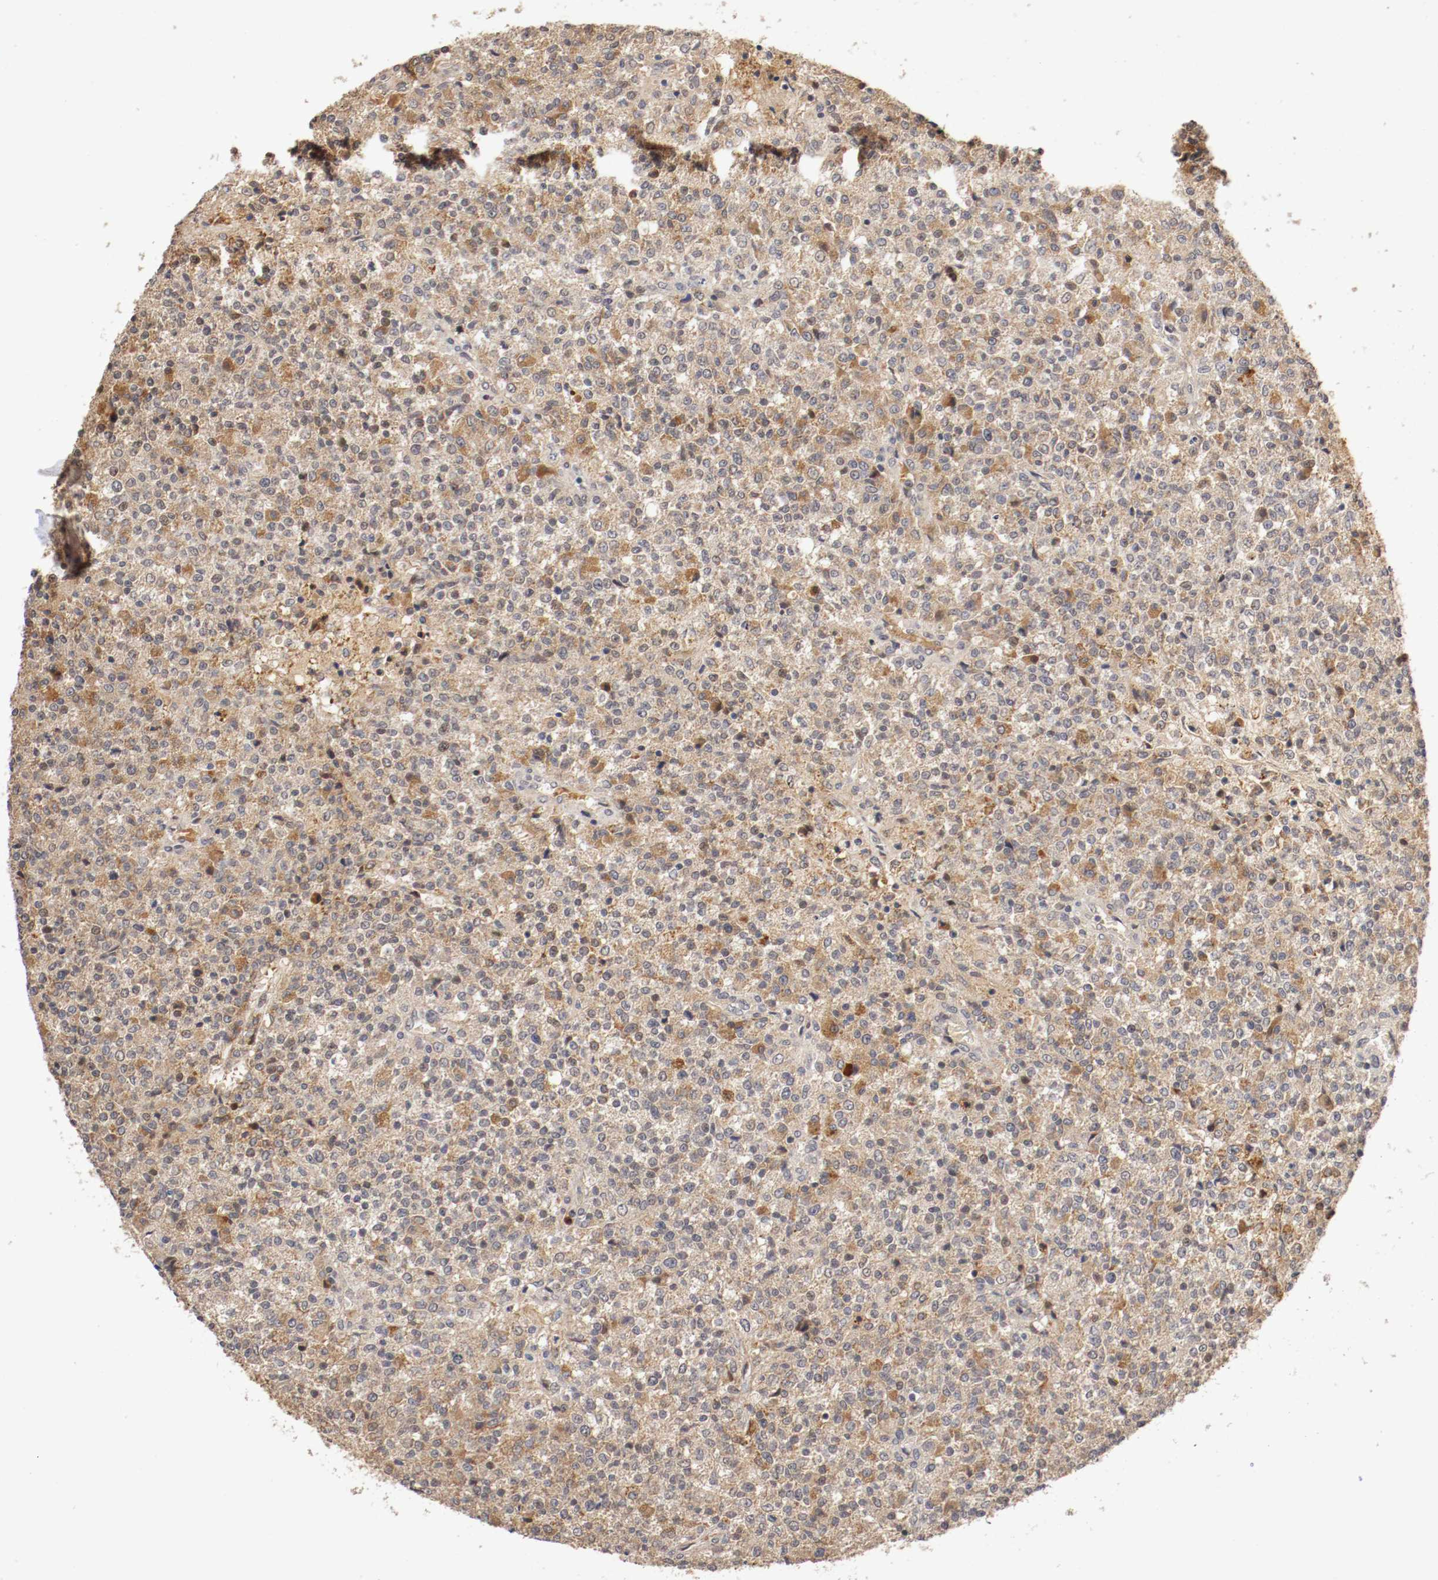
{"staining": {"intensity": "moderate", "quantity": ">75%", "location": "cytoplasmic/membranous"}, "tissue": "testis cancer", "cell_type": "Tumor cells", "image_type": "cancer", "snomed": [{"axis": "morphology", "description": "Seminoma, NOS"}, {"axis": "topography", "description": "Testis"}], "caption": "Tumor cells exhibit moderate cytoplasmic/membranous staining in approximately >75% of cells in testis seminoma. Nuclei are stained in blue.", "gene": "TNFRSF1B", "patient": {"sex": "male", "age": 59}}